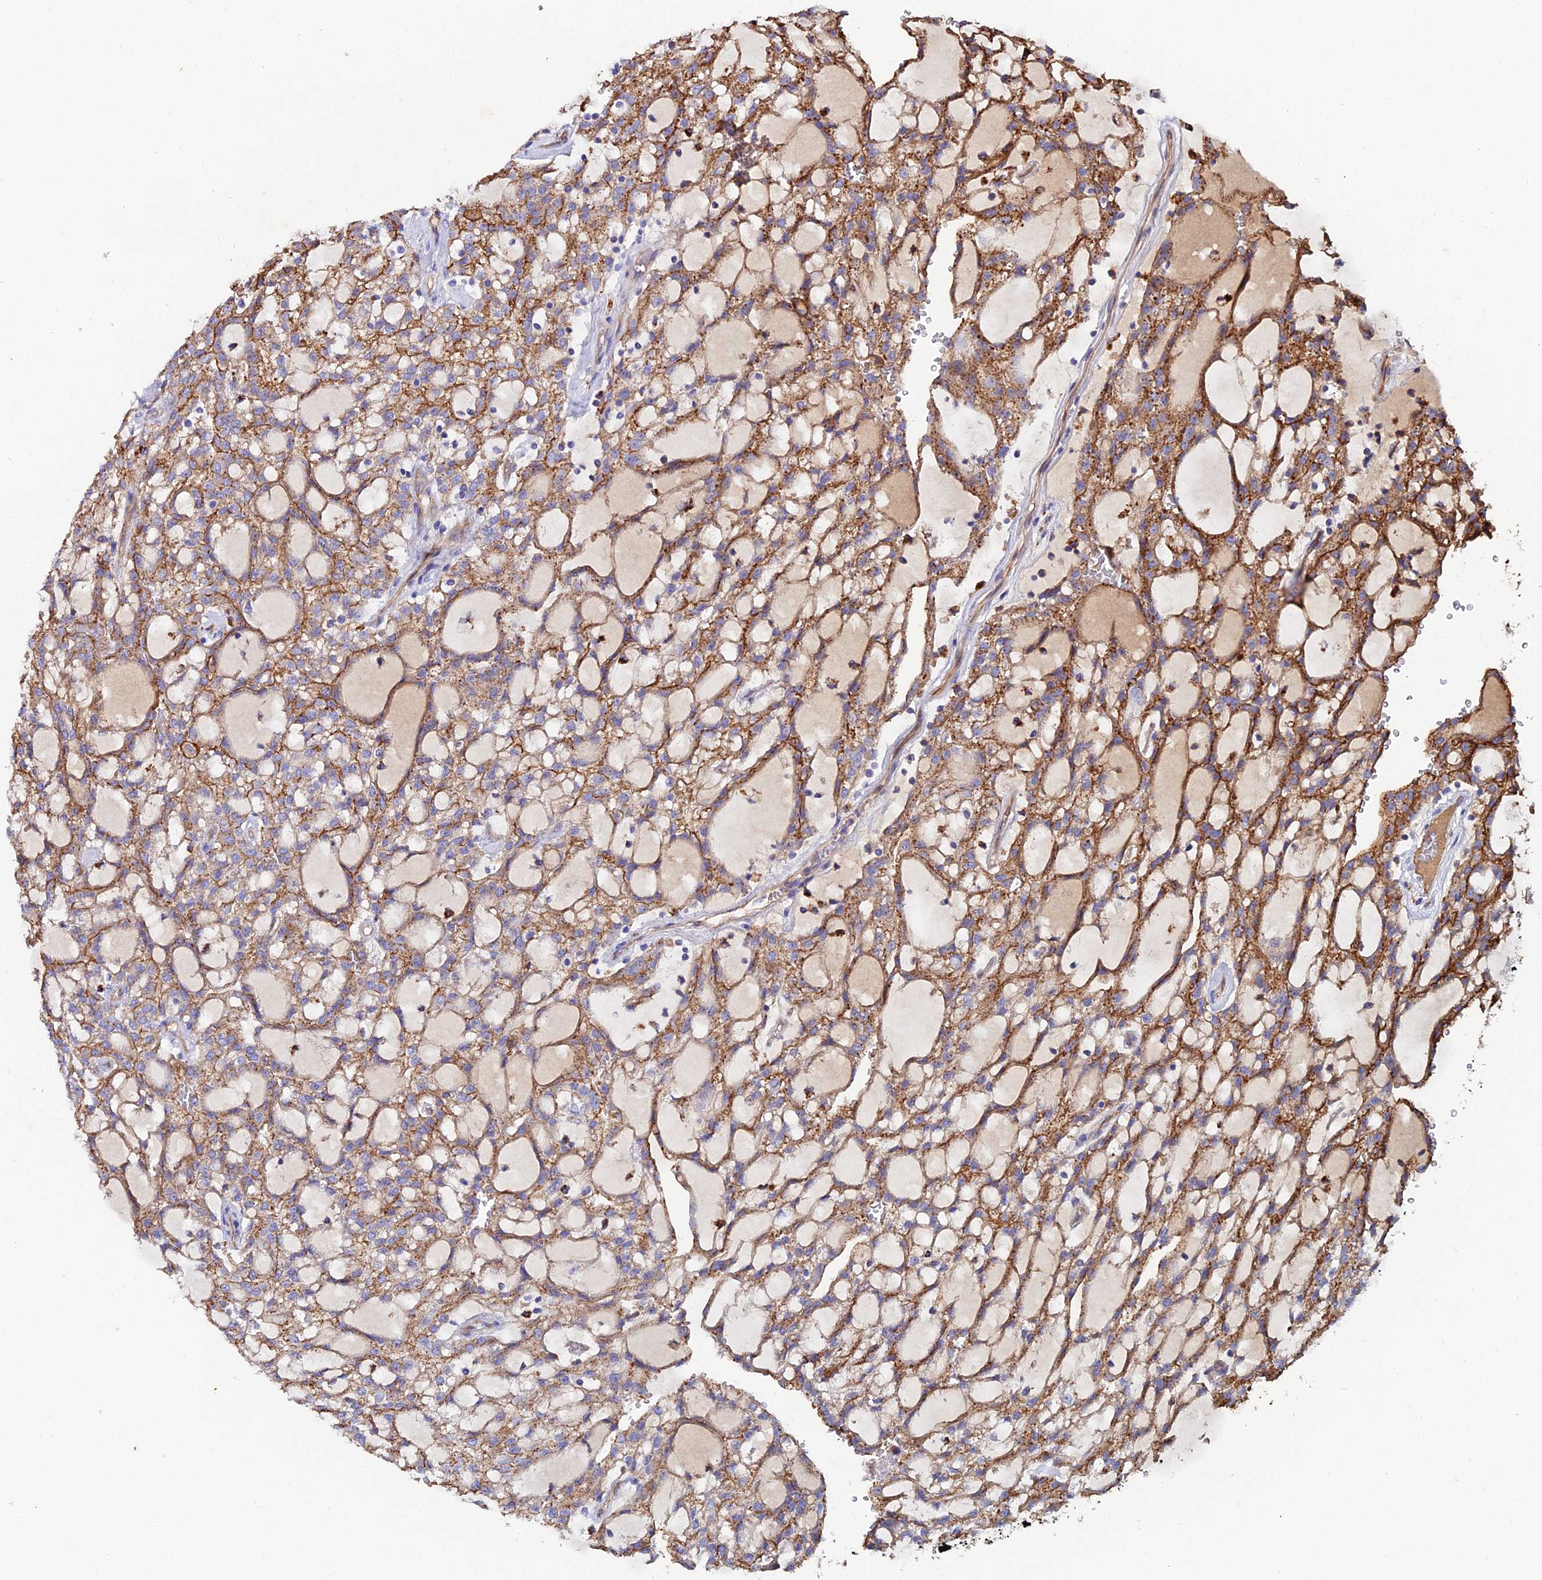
{"staining": {"intensity": "moderate", "quantity": "25%-75%", "location": "cytoplasmic/membranous"}, "tissue": "renal cancer", "cell_type": "Tumor cells", "image_type": "cancer", "snomed": [{"axis": "morphology", "description": "Adenocarcinoma, NOS"}, {"axis": "topography", "description": "Kidney"}], "caption": "A brown stain shows moderate cytoplasmic/membranous positivity of a protein in human adenocarcinoma (renal) tumor cells.", "gene": "C6", "patient": {"sex": "male", "age": 63}}